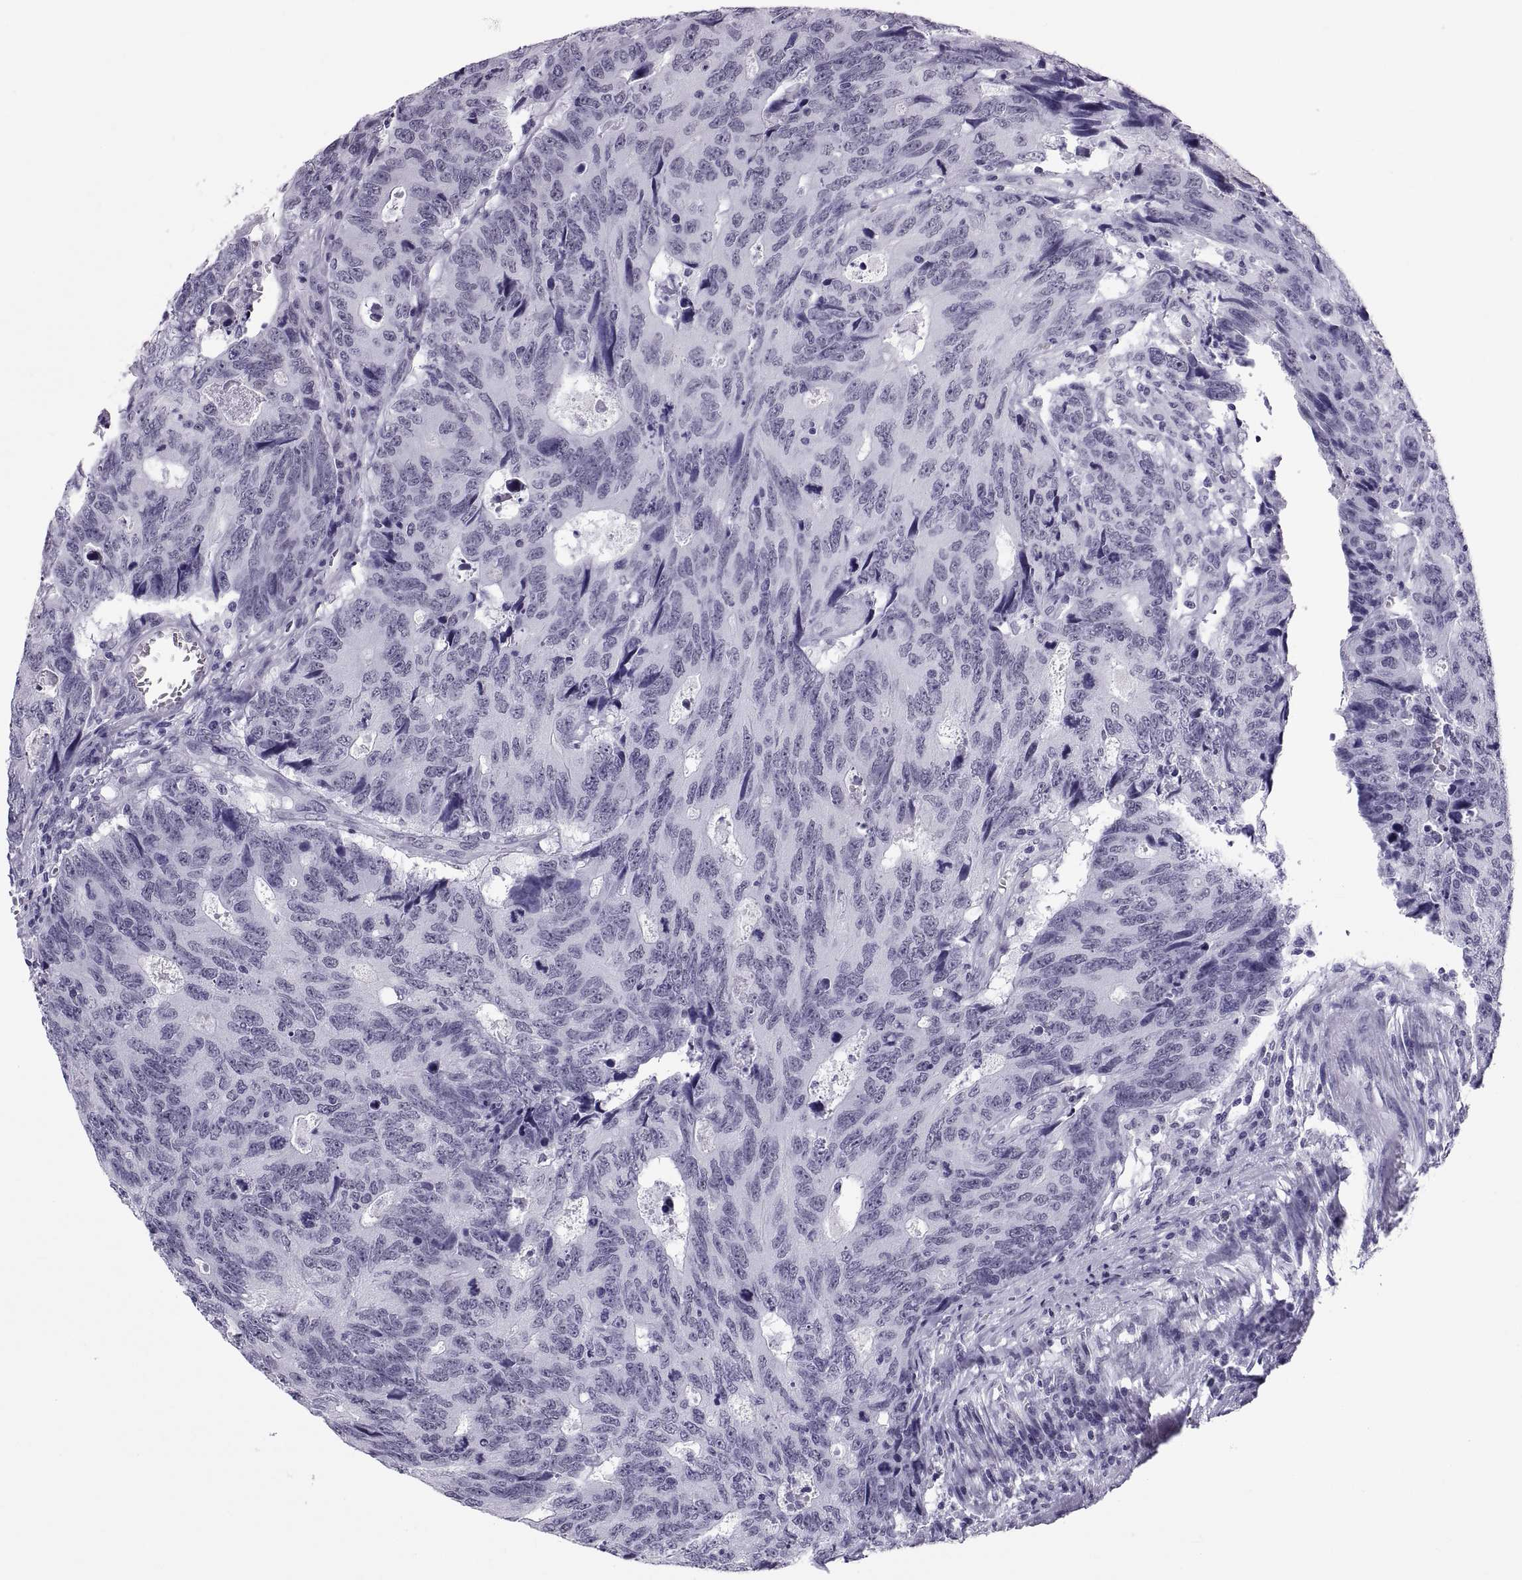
{"staining": {"intensity": "negative", "quantity": "none", "location": "none"}, "tissue": "colorectal cancer", "cell_type": "Tumor cells", "image_type": "cancer", "snomed": [{"axis": "morphology", "description": "Adenocarcinoma, NOS"}, {"axis": "topography", "description": "Colon"}], "caption": "DAB (3,3'-diaminobenzidine) immunohistochemical staining of human adenocarcinoma (colorectal) demonstrates no significant expression in tumor cells. The staining is performed using DAB (3,3'-diaminobenzidine) brown chromogen with nuclei counter-stained in using hematoxylin.", "gene": "NEUROD6", "patient": {"sex": "female", "age": 77}}